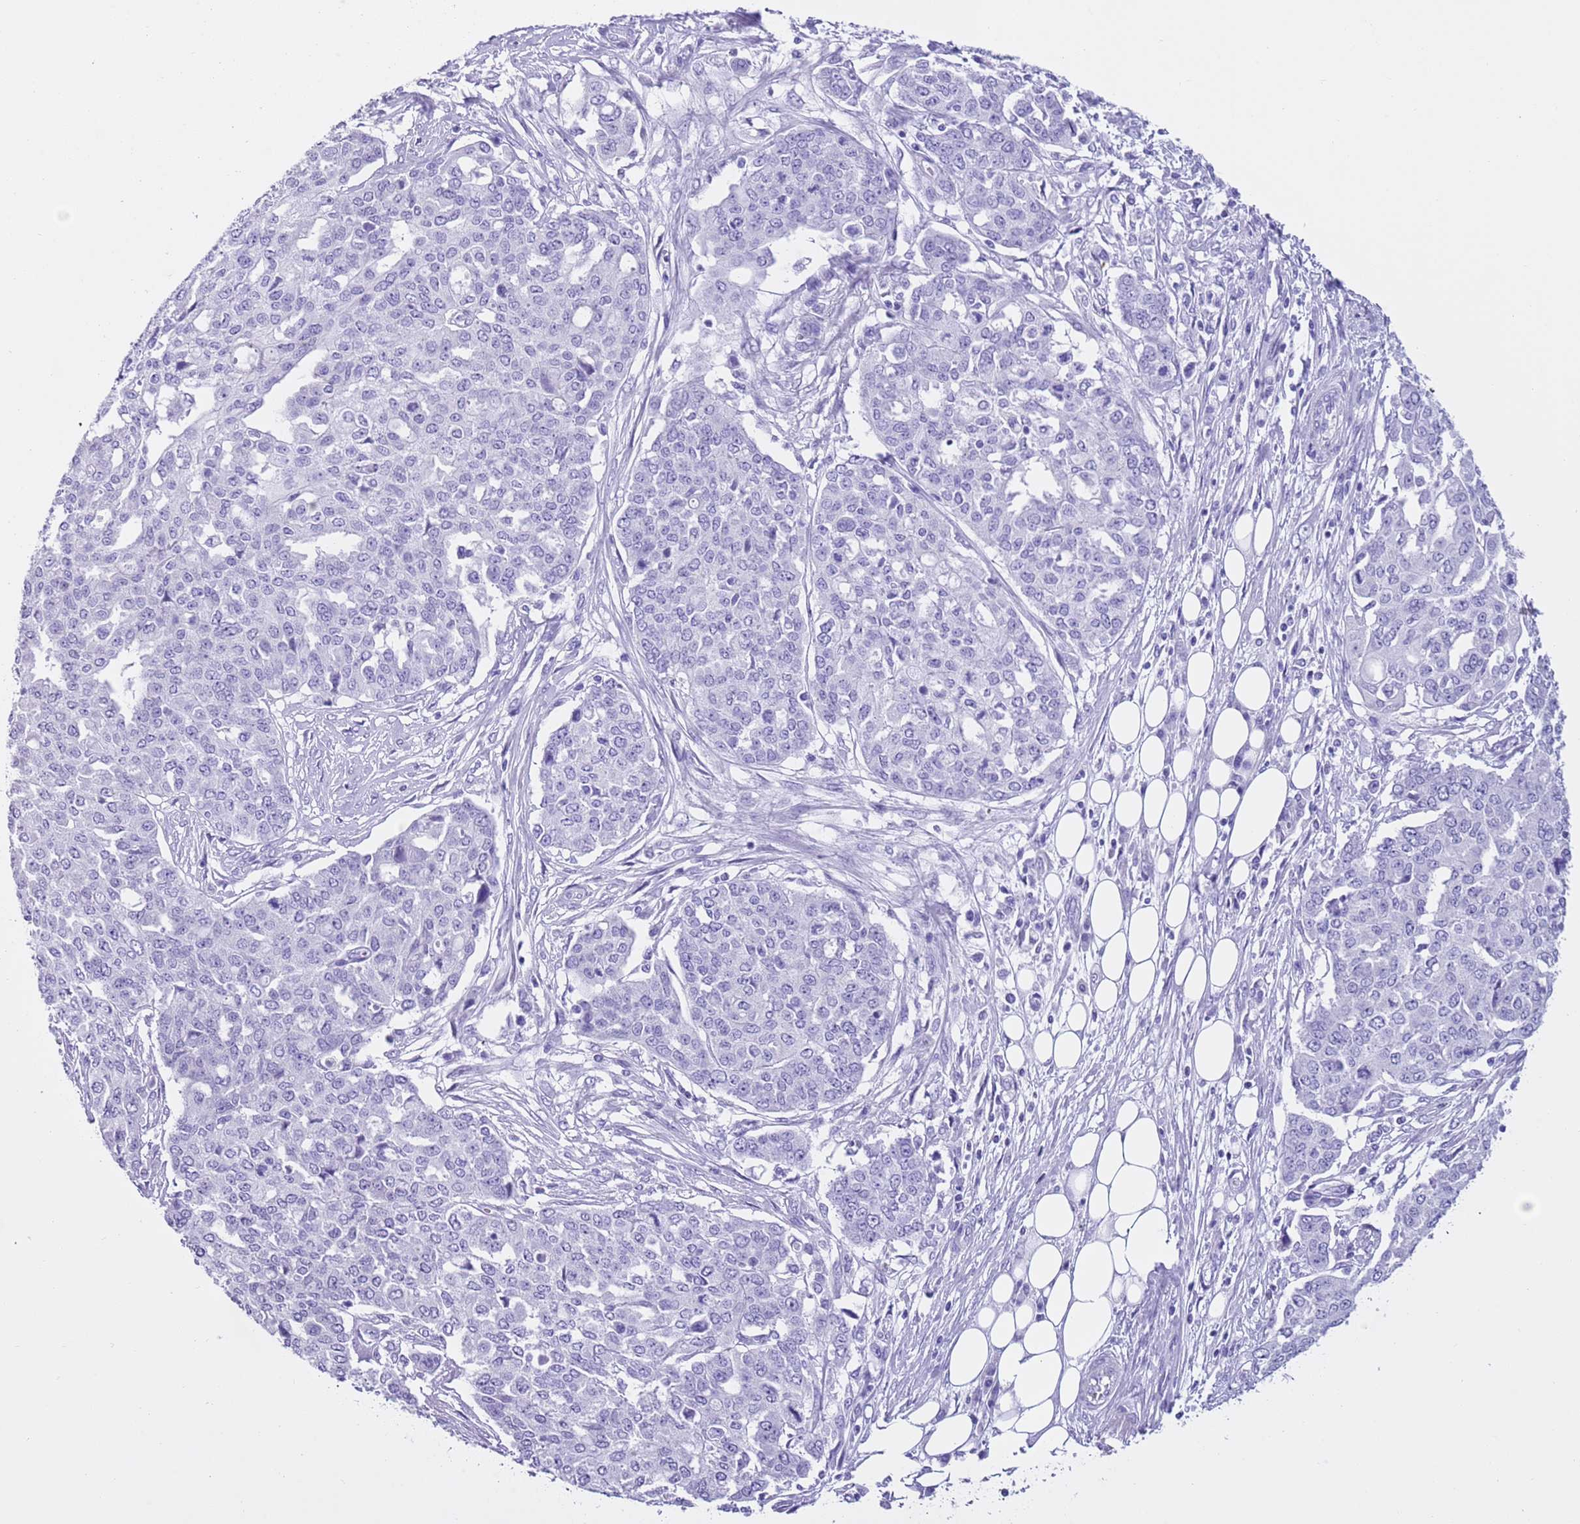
{"staining": {"intensity": "negative", "quantity": "none", "location": "none"}, "tissue": "ovarian cancer", "cell_type": "Tumor cells", "image_type": "cancer", "snomed": [{"axis": "morphology", "description": "Cystadenocarcinoma, serous, NOS"}, {"axis": "topography", "description": "Soft tissue"}, {"axis": "topography", "description": "Ovary"}], "caption": "Ovarian cancer stained for a protein using immunohistochemistry displays no staining tumor cells.", "gene": "TMEM185B", "patient": {"sex": "female", "age": 57}}